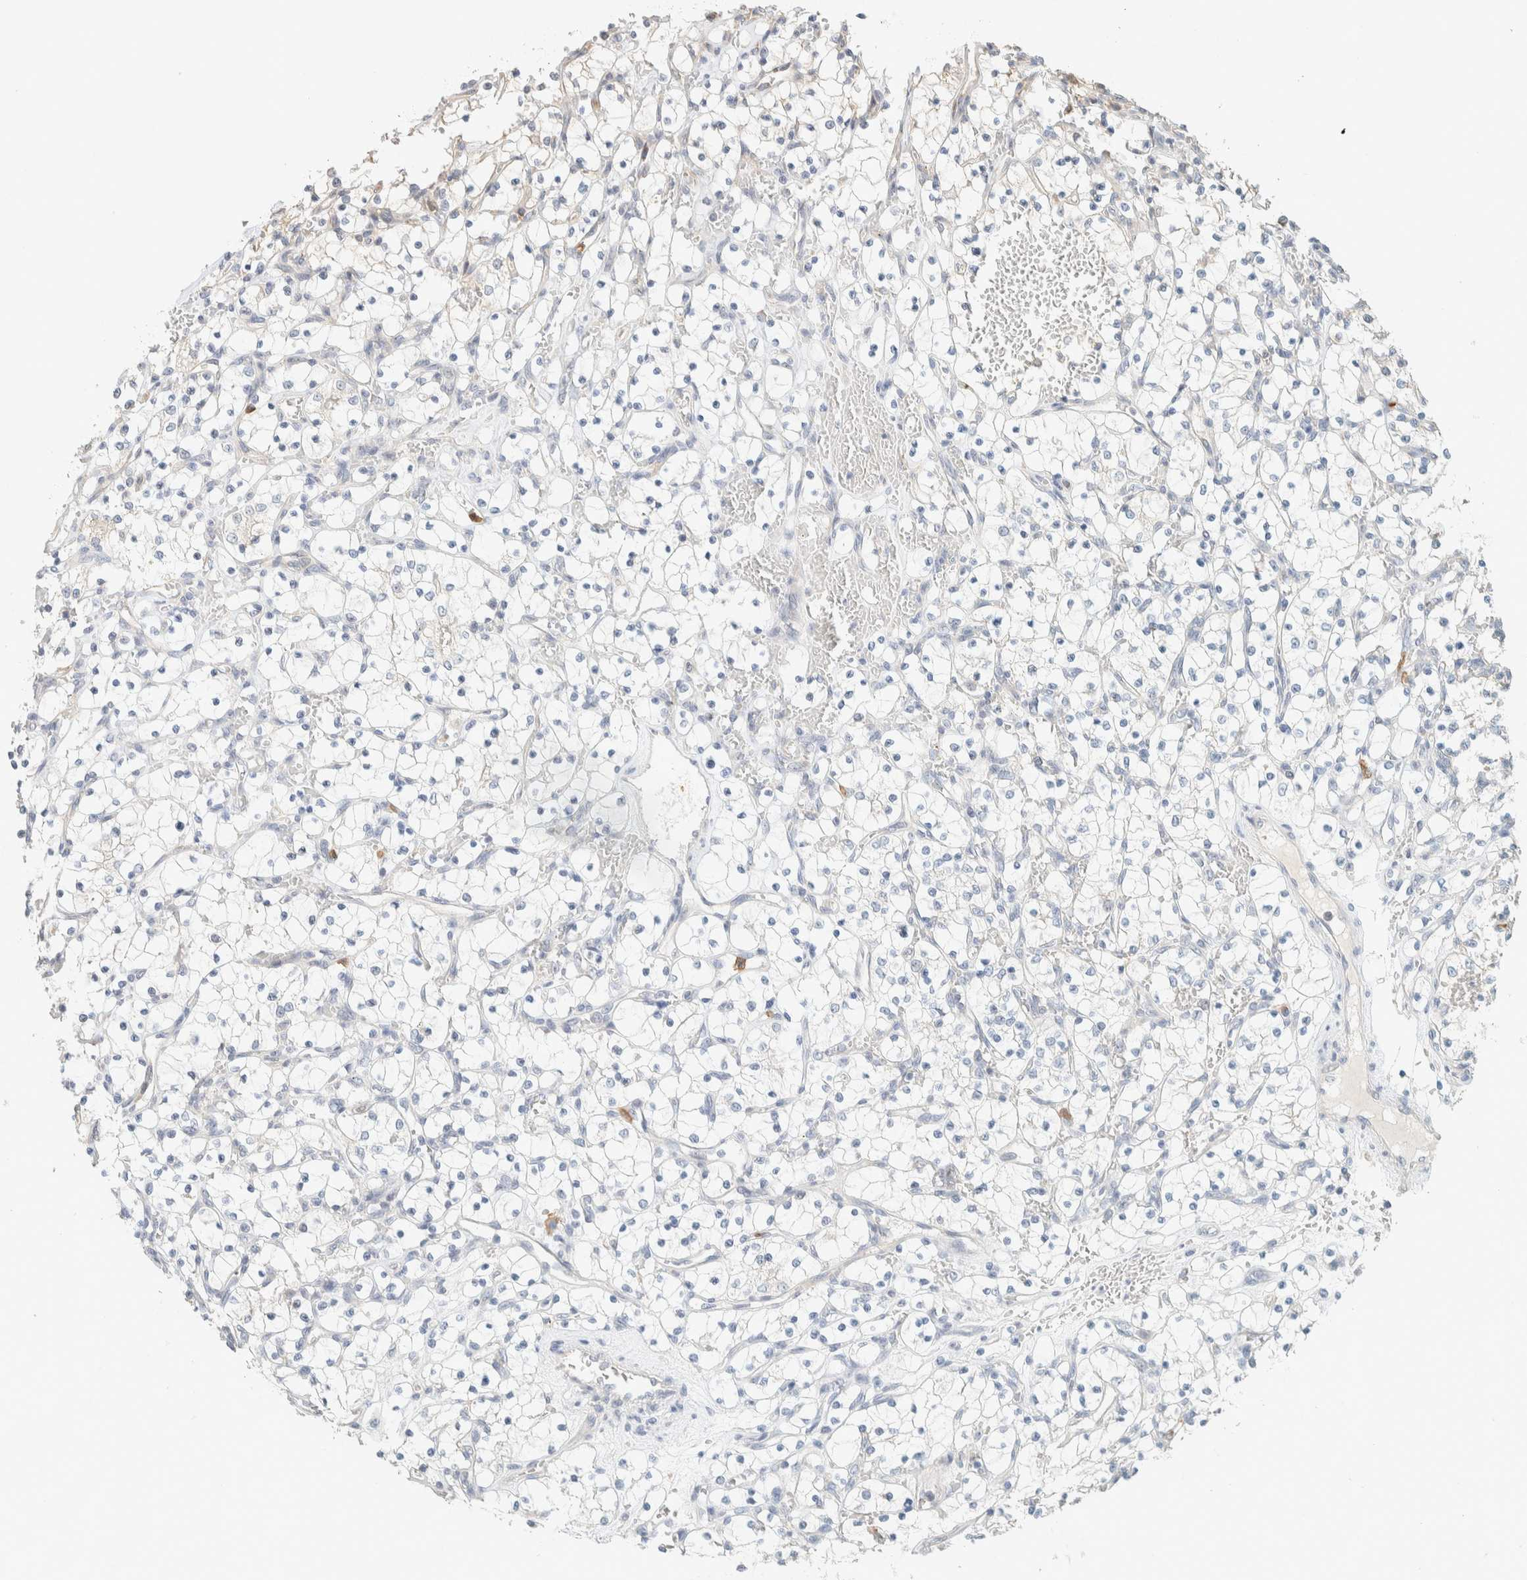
{"staining": {"intensity": "negative", "quantity": "none", "location": "none"}, "tissue": "renal cancer", "cell_type": "Tumor cells", "image_type": "cancer", "snomed": [{"axis": "morphology", "description": "Adenocarcinoma, NOS"}, {"axis": "topography", "description": "Kidney"}], "caption": "This is a image of IHC staining of renal cancer (adenocarcinoma), which shows no expression in tumor cells.", "gene": "TTC3", "patient": {"sex": "female", "age": 69}}